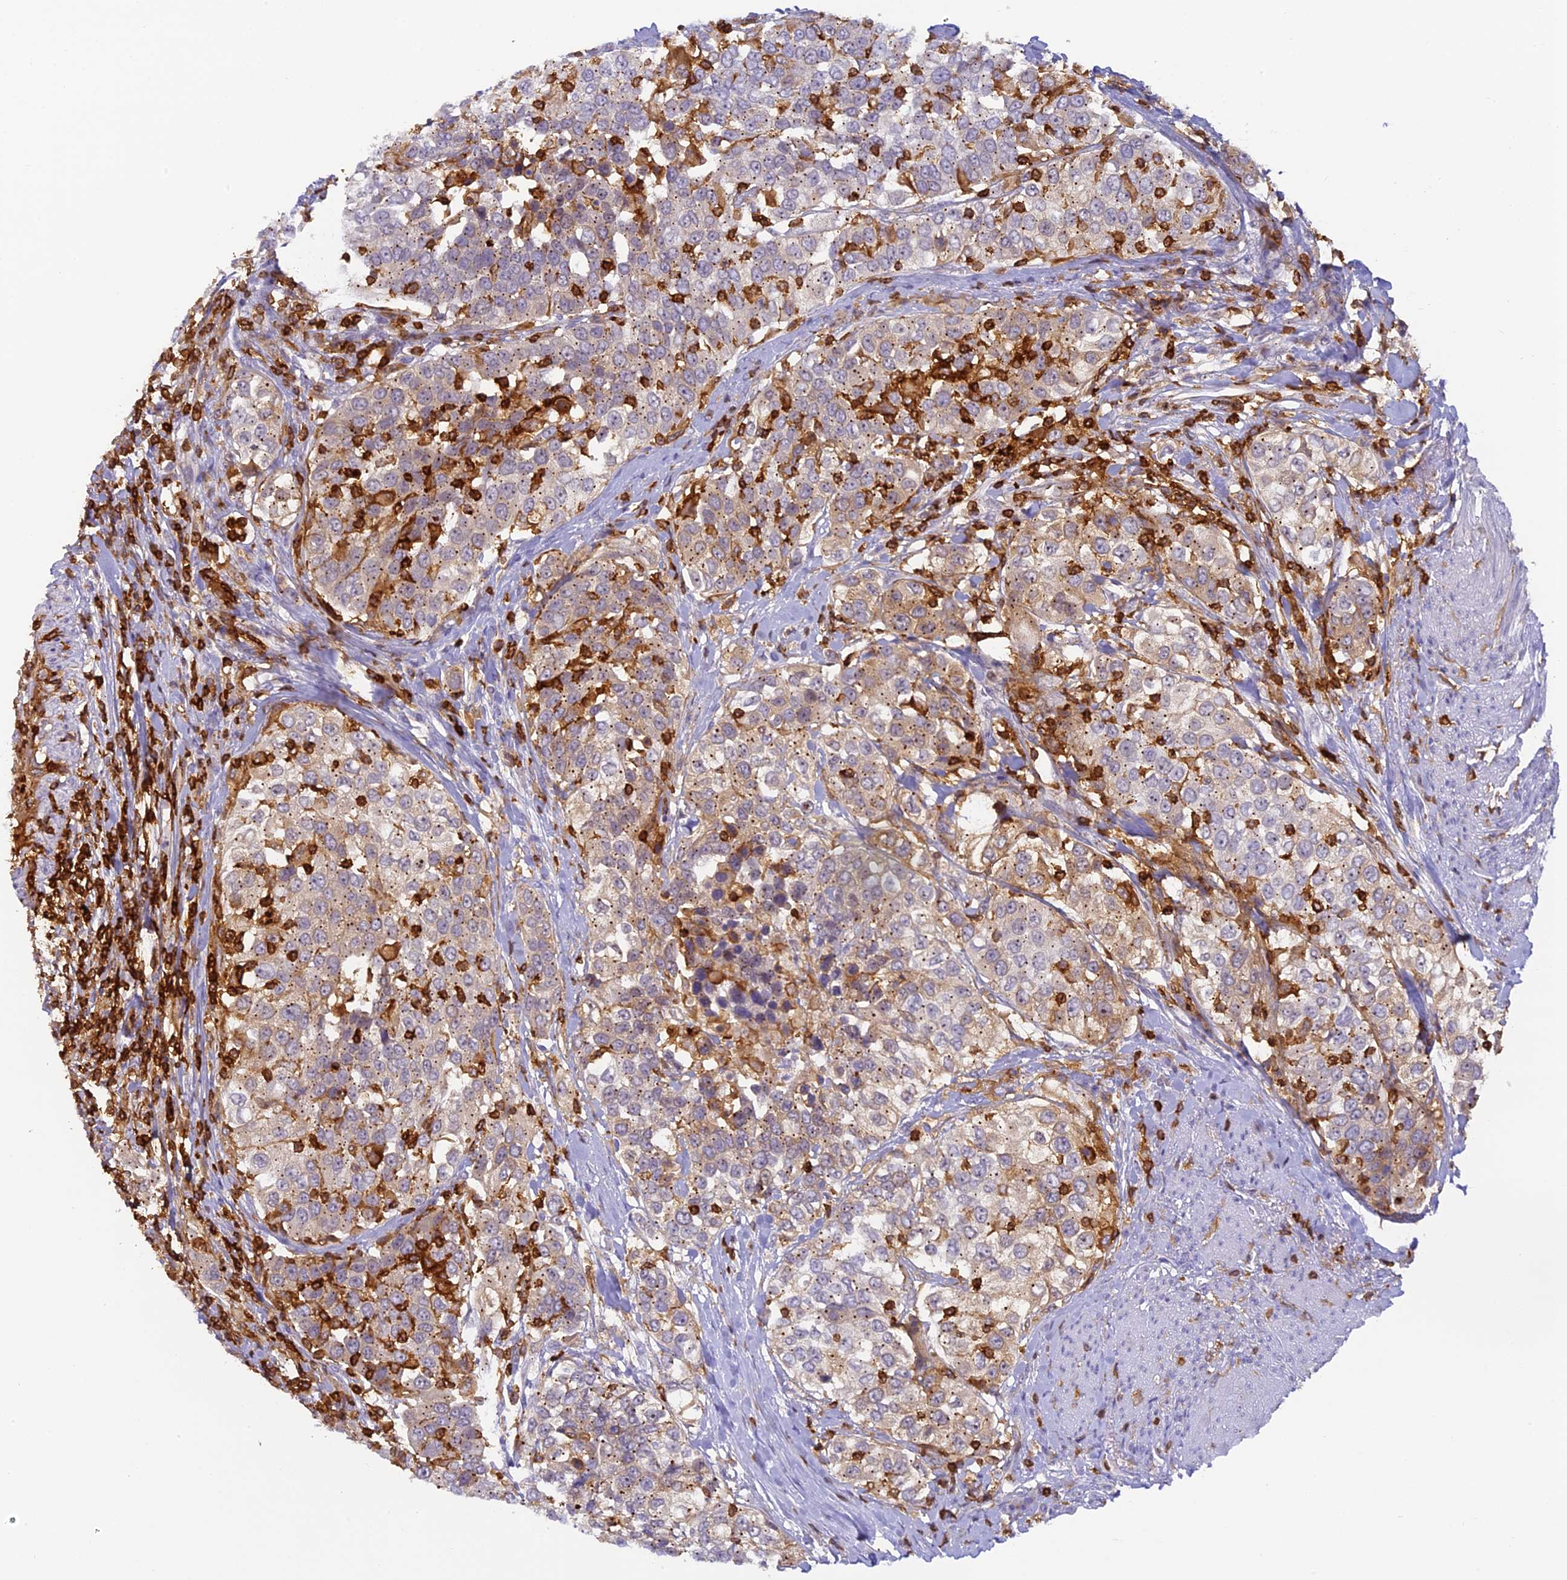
{"staining": {"intensity": "weak", "quantity": "<25%", "location": "cytoplasmic/membranous"}, "tissue": "urothelial cancer", "cell_type": "Tumor cells", "image_type": "cancer", "snomed": [{"axis": "morphology", "description": "Urothelial carcinoma, High grade"}, {"axis": "topography", "description": "Urinary bladder"}], "caption": "The micrograph displays no staining of tumor cells in urothelial carcinoma (high-grade).", "gene": "FYB1", "patient": {"sex": "female", "age": 80}}